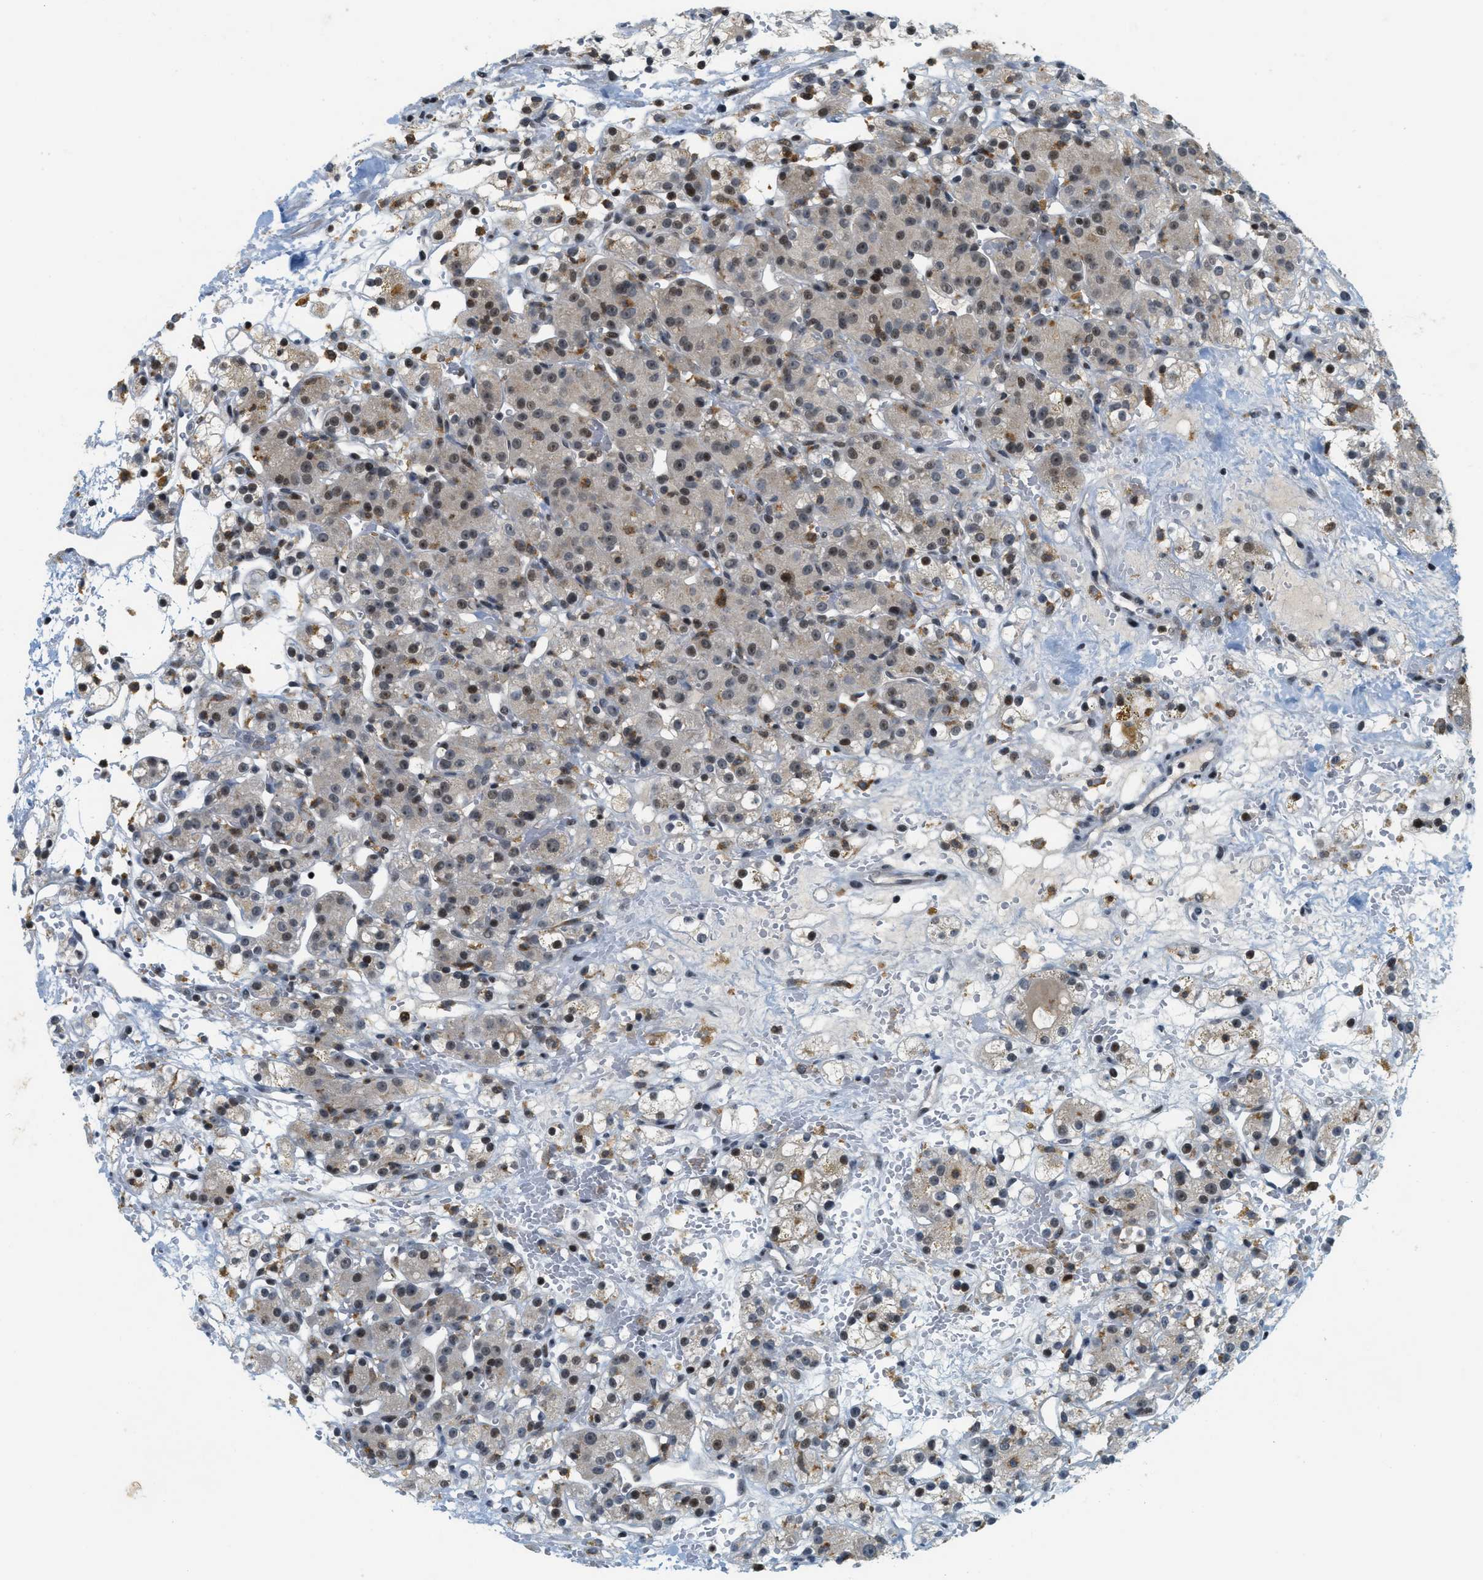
{"staining": {"intensity": "strong", "quantity": "25%-75%", "location": "nuclear"}, "tissue": "renal cancer", "cell_type": "Tumor cells", "image_type": "cancer", "snomed": [{"axis": "morphology", "description": "Adenocarcinoma, NOS"}, {"axis": "topography", "description": "Kidney"}], "caption": "A brown stain shows strong nuclear staining of a protein in renal adenocarcinoma tumor cells.", "gene": "ING1", "patient": {"sex": "male", "age": 61}}